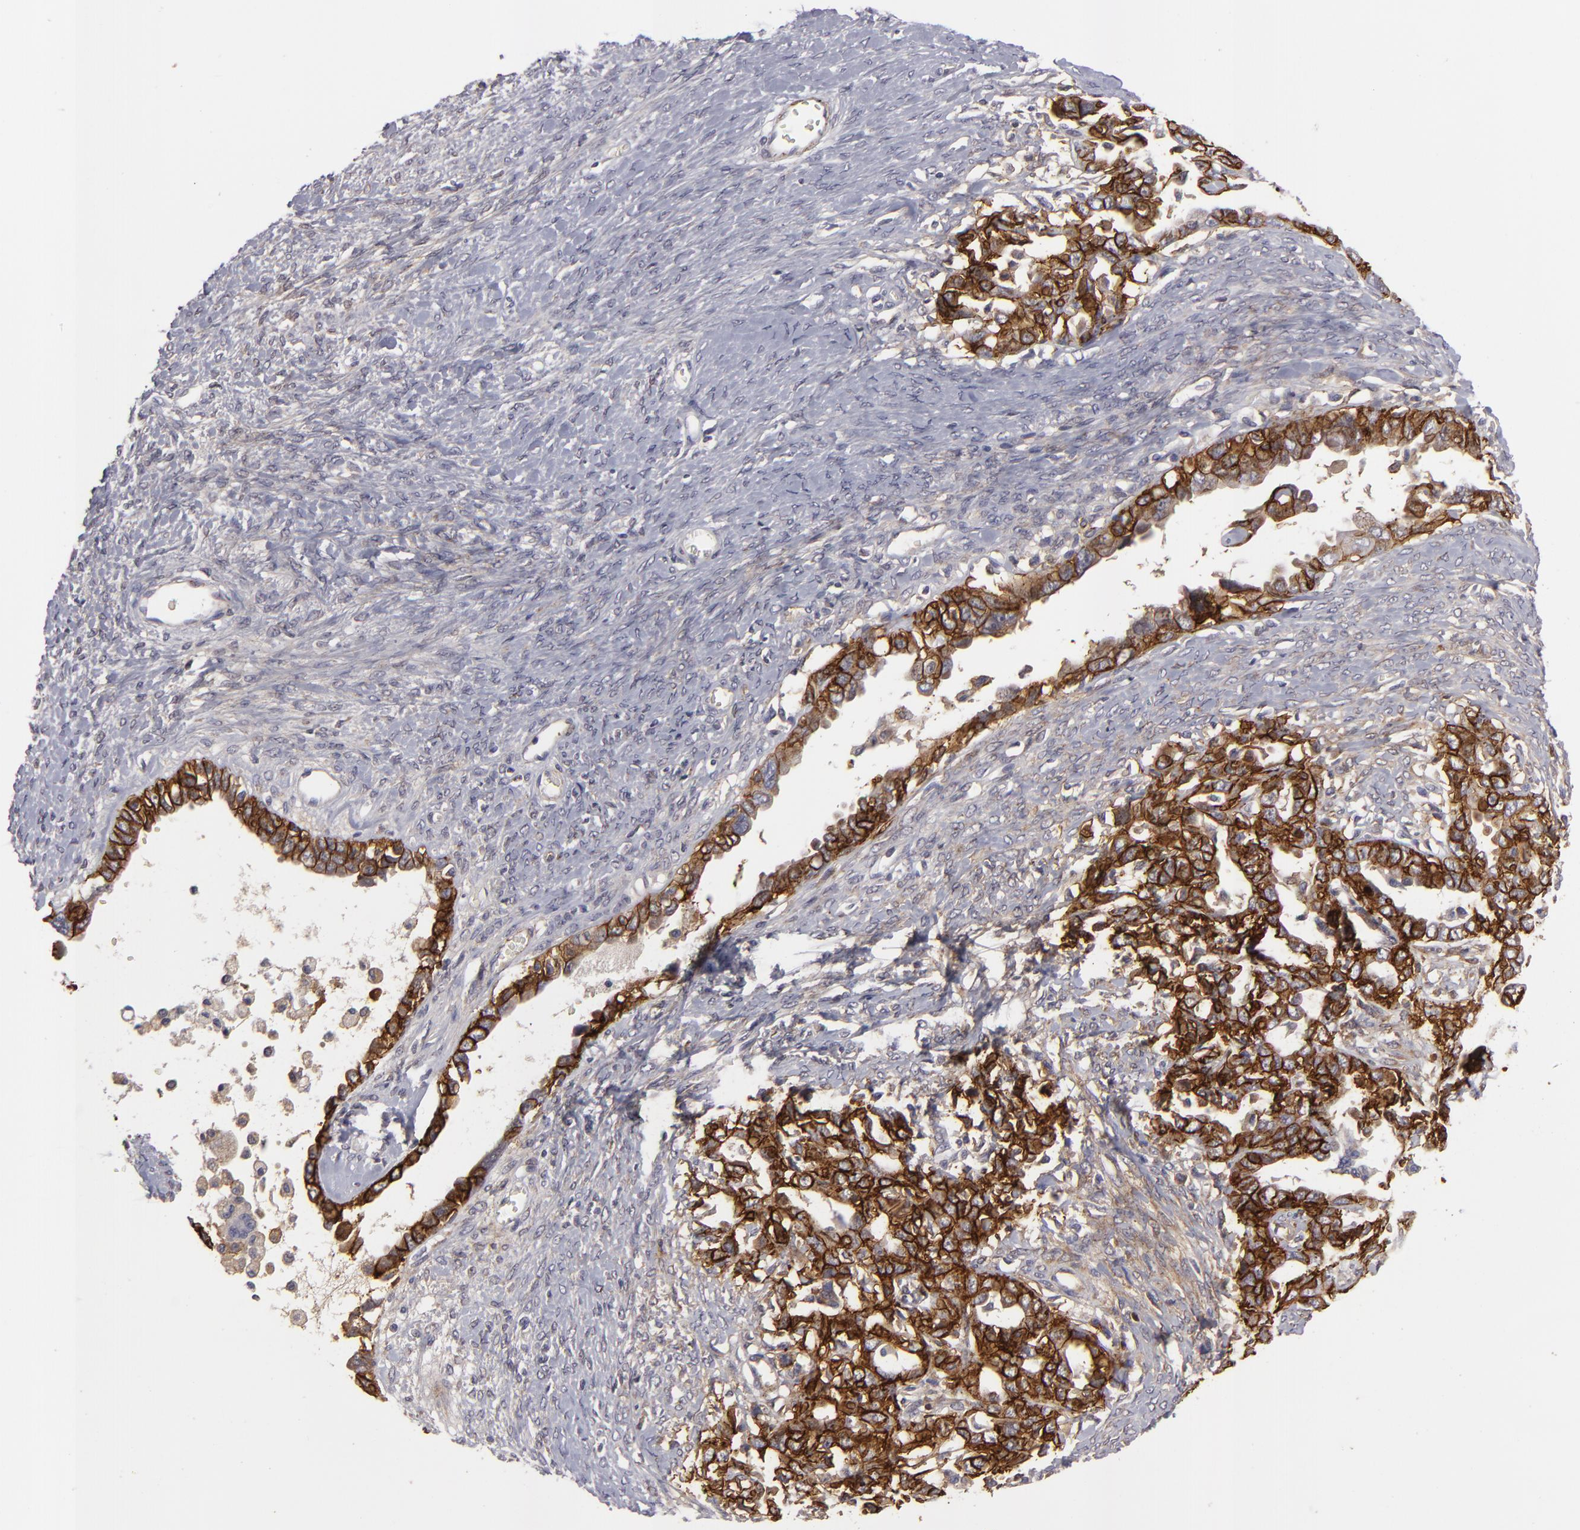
{"staining": {"intensity": "moderate", "quantity": ">75%", "location": "cytoplasmic/membranous"}, "tissue": "ovarian cancer", "cell_type": "Tumor cells", "image_type": "cancer", "snomed": [{"axis": "morphology", "description": "Cystadenocarcinoma, serous, NOS"}, {"axis": "topography", "description": "Ovary"}], "caption": "Ovarian serous cystadenocarcinoma tissue demonstrates moderate cytoplasmic/membranous staining in about >75% of tumor cells, visualized by immunohistochemistry.", "gene": "ALCAM", "patient": {"sex": "female", "age": 69}}